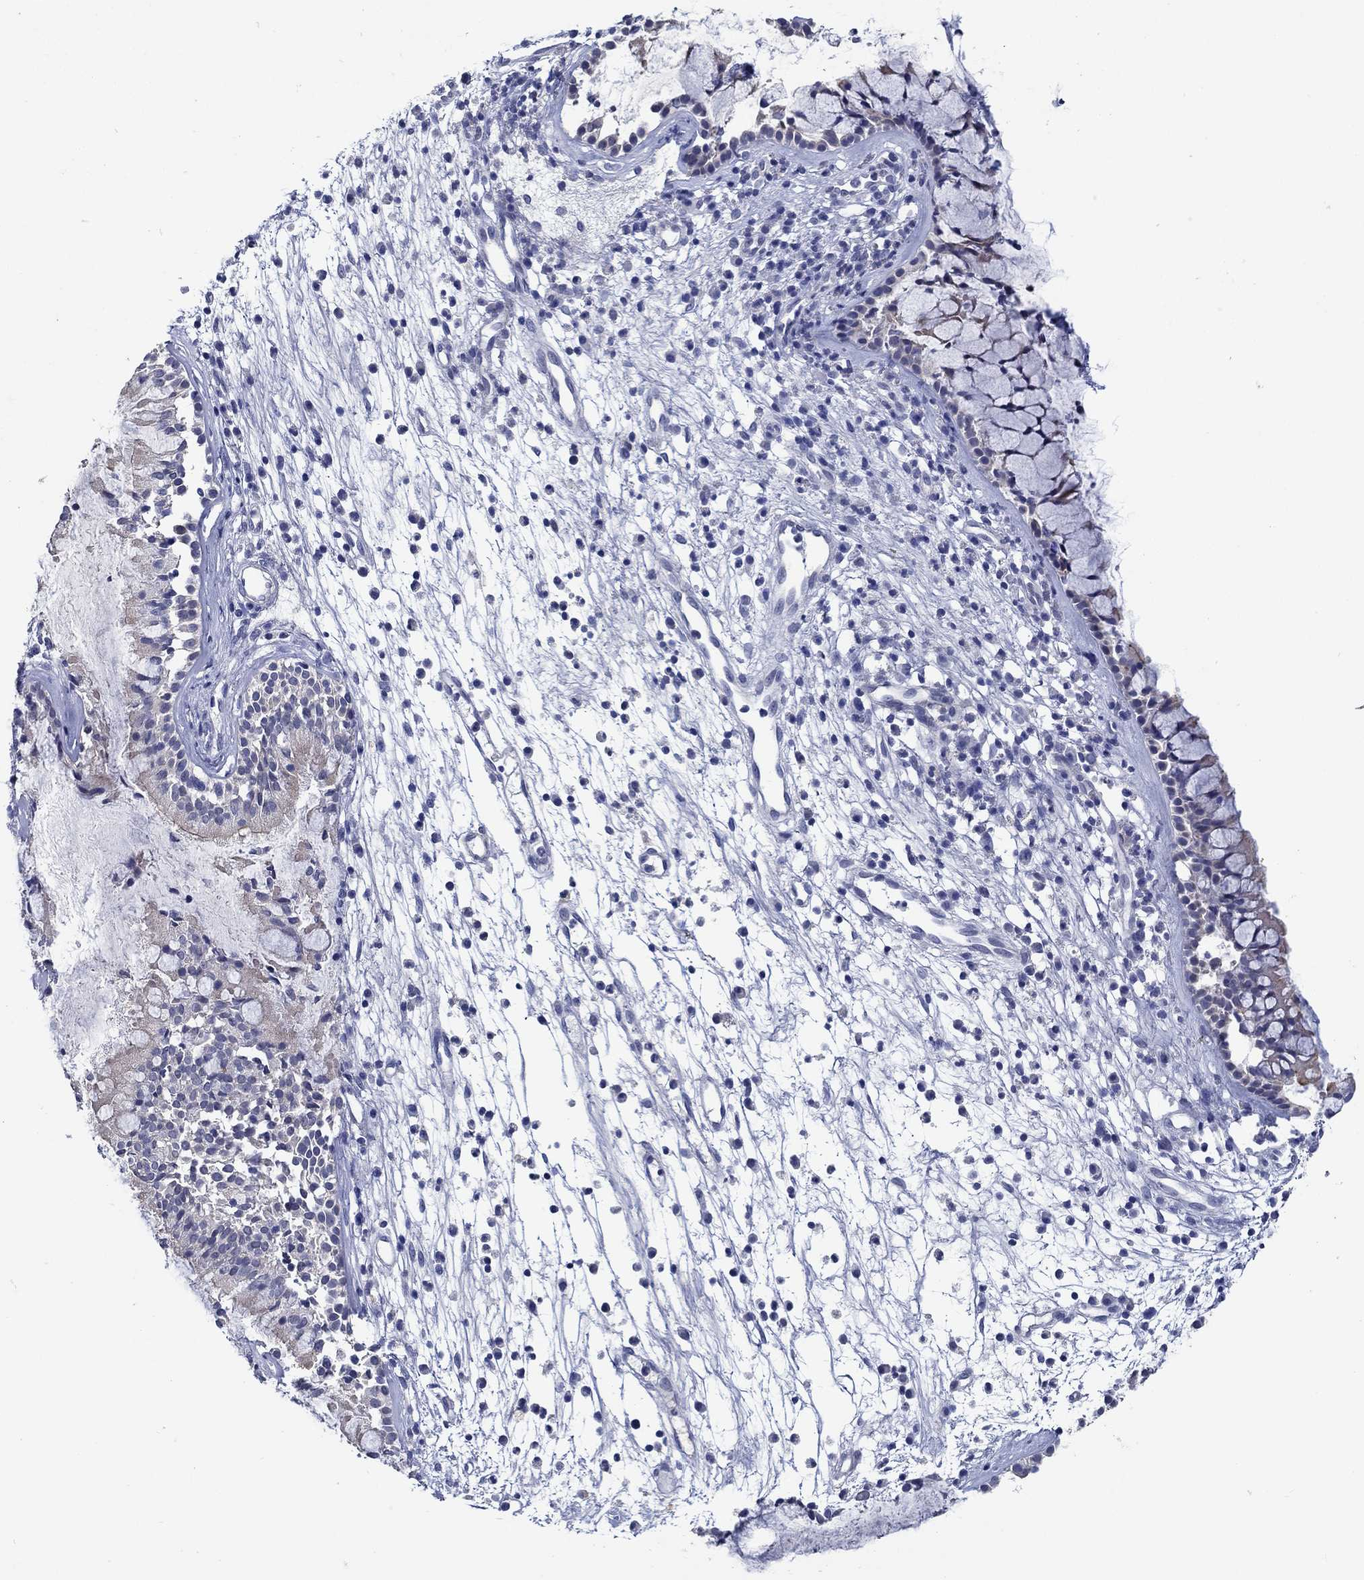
{"staining": {"intensity": "weak", "quantity": "25%-75%", "location": "cytoplasmic/membranous"}, "tissue": "nasopharynx", "cell_type": "Respiratory epithelial cells", "image_type": "normal", "snomed": [{"axis": "morphology", "description": "Normal tissue, NOS"}, {"axis": "topography", "description": "Nasopharynx"}], "caption": "IHC micrograph of benign nasopharynx: human nasopharynx stained using immunohistochemistry reveals low levels of weak protein expression localized specifically in the cytoplasmic/membranous of respiratory epithelial cells, appearing as a cytoplasmic/membranous brown color.", "gene": "MC2R", "patient": {"sex": "male", "age": 77}}